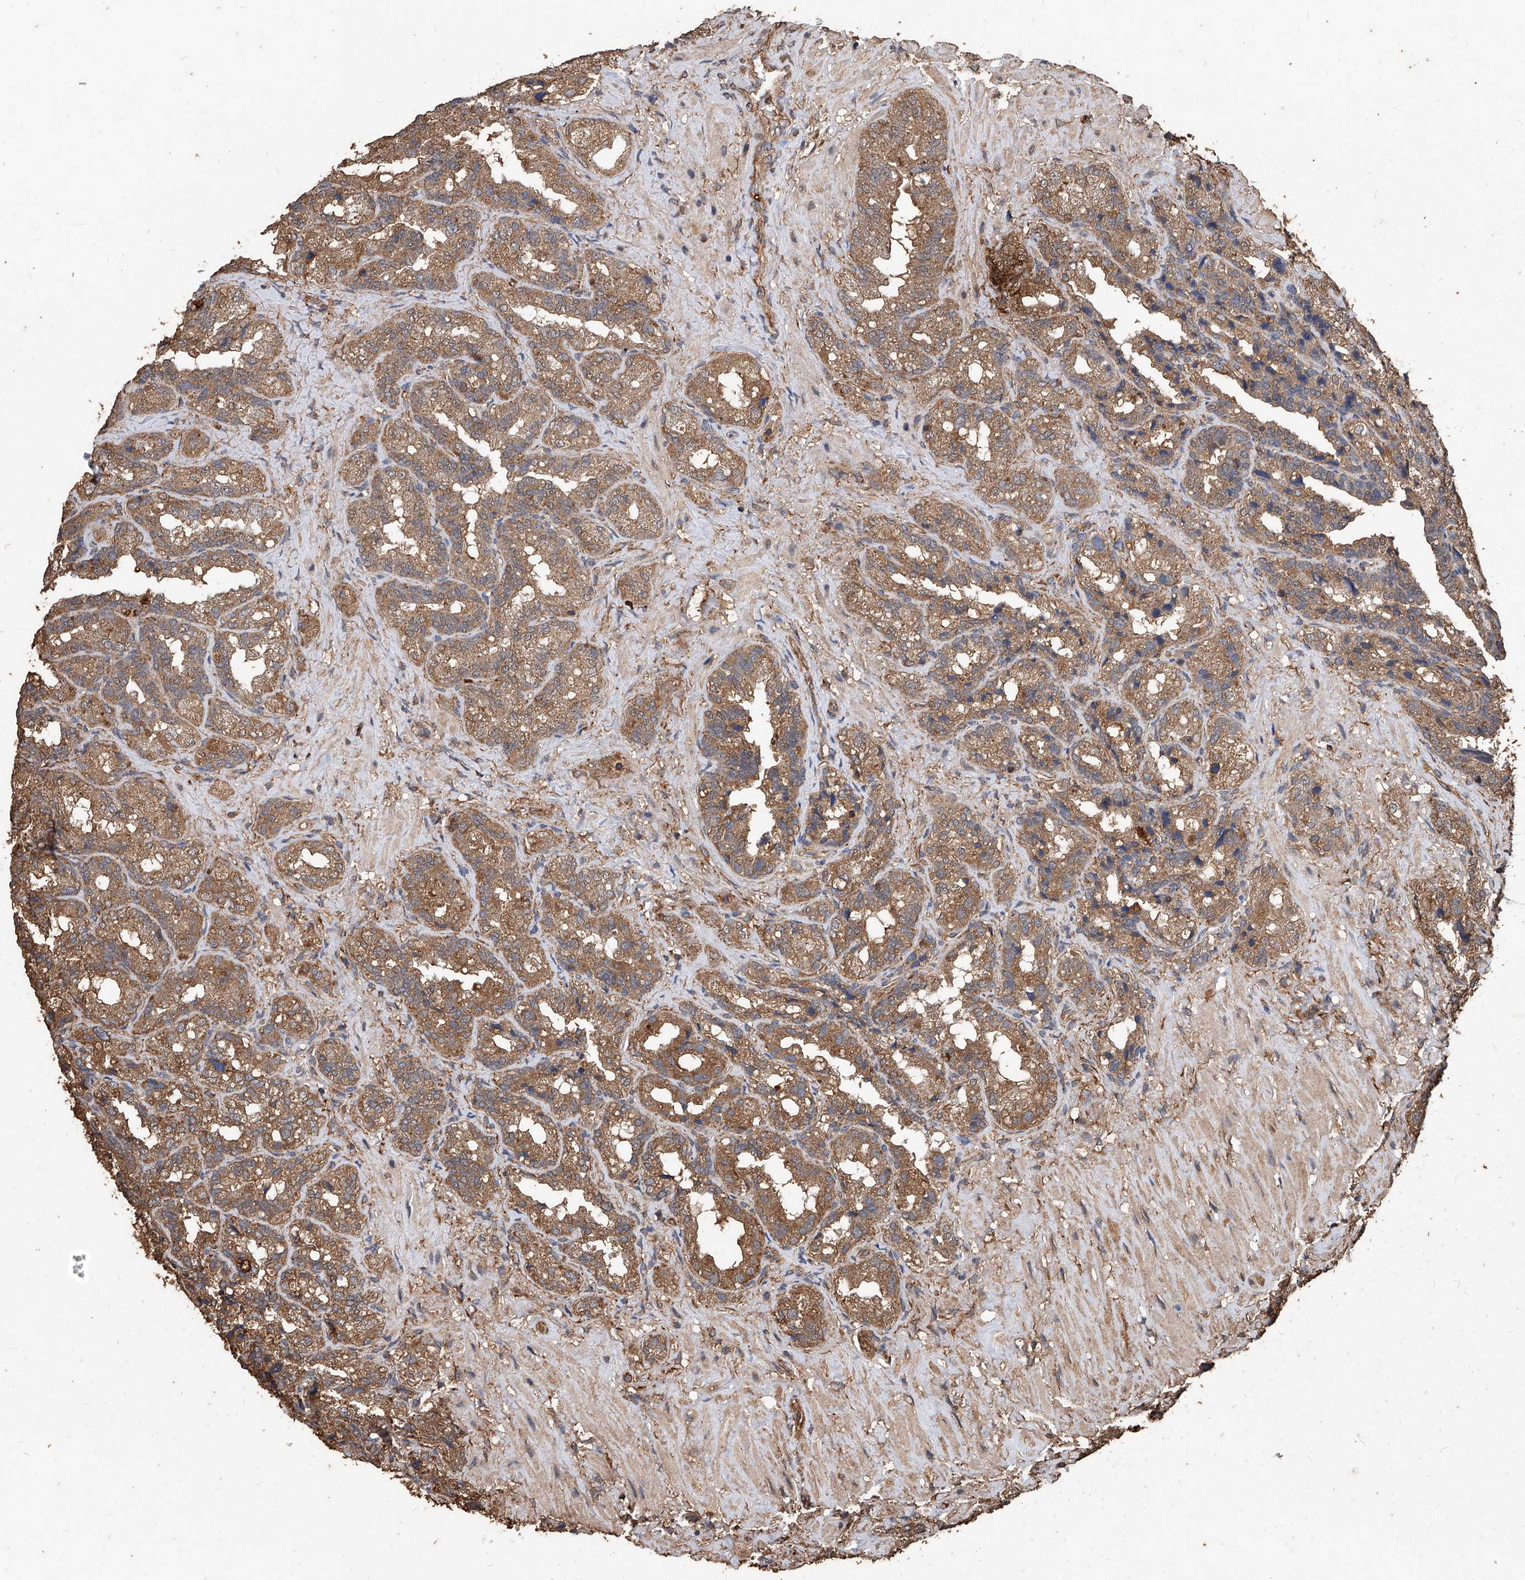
{"staining": {"intensity": "moderate", "quantity": ">75%", "location": "cytoplasmic/membranous"}, "tissue": "seminal vesicle", "cell_type": "Glandular cells", "image_type": "normal", "snomed": [{"axis": "morphology", "description": "Normal tissue, NOS"}, {"axis": "topography", "description": "Seminal veicle"}, {"axis": "topography", "description": "Peripheral nerve tissue"}], "caption": "Protein staining demonstrates moderate cytoplasmic/membranous expression in about >75% of glandular cells in unremarkable seminal vesicle.", "gene": "UCP2", "patient": {"sex": "male", "age": 63}}